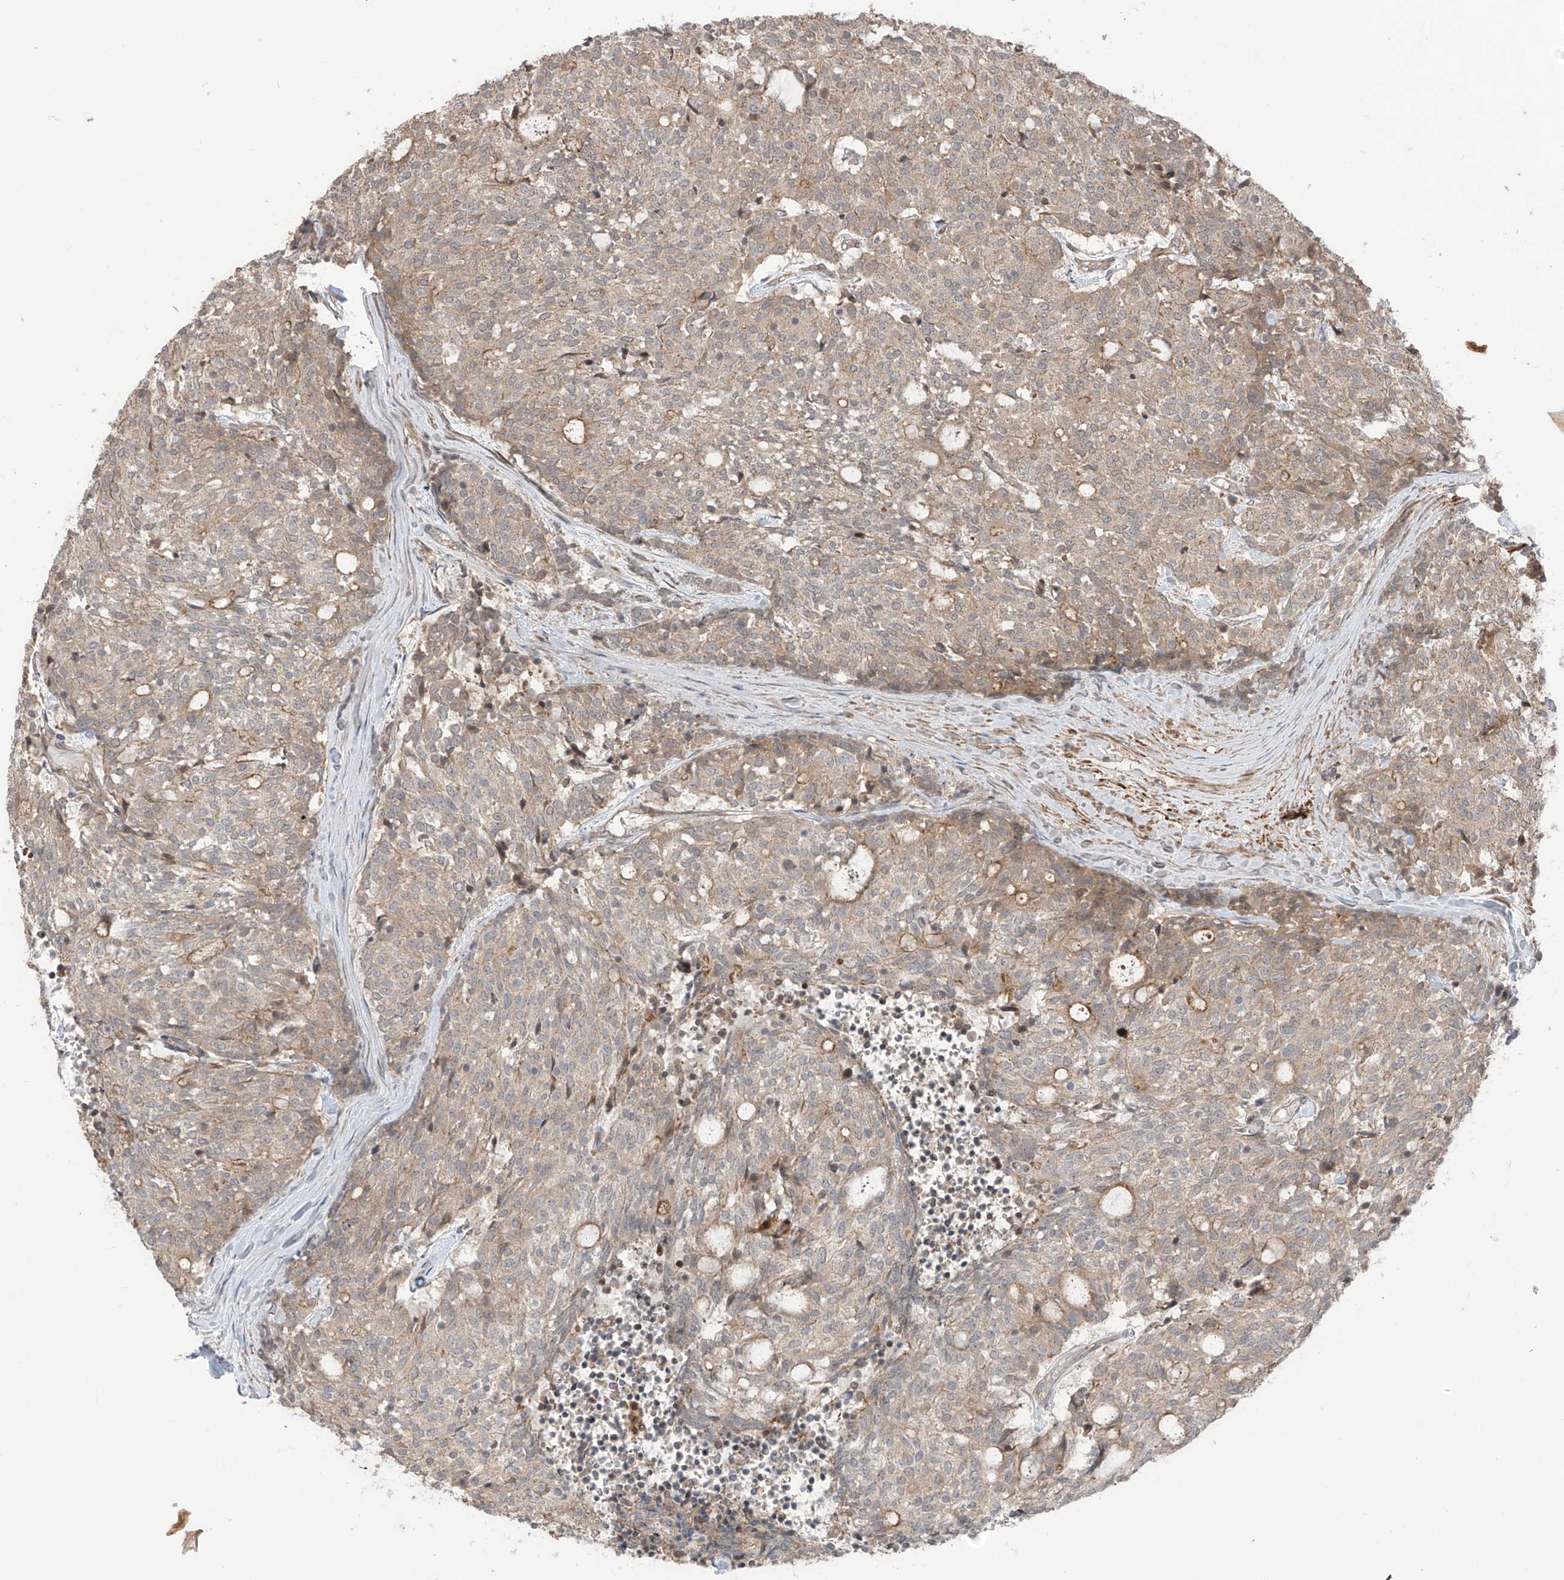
{"staining": {"intensity": "weak", "quantity": ">75%", "location": "cytoplasmic/membranous"}, "tissue": "carcinoid", "cell_type": "Tumor cells", "image_type": "cancer", "snomed": [{"axis": "morphology", "description": "Carcinoid, malignant, NOS"}, {"axis": "topography", "description": "Pancreas"}], "caption": "Tumor cells display weak cytoplasmic/membranous positivity in about >75% of cells in carcinoid (malignant). Ihc stains the protein in brown and the nuclei are stained blue.", "gene": "LRRC74A", "patient": {"sex": "female", "age": 54}}